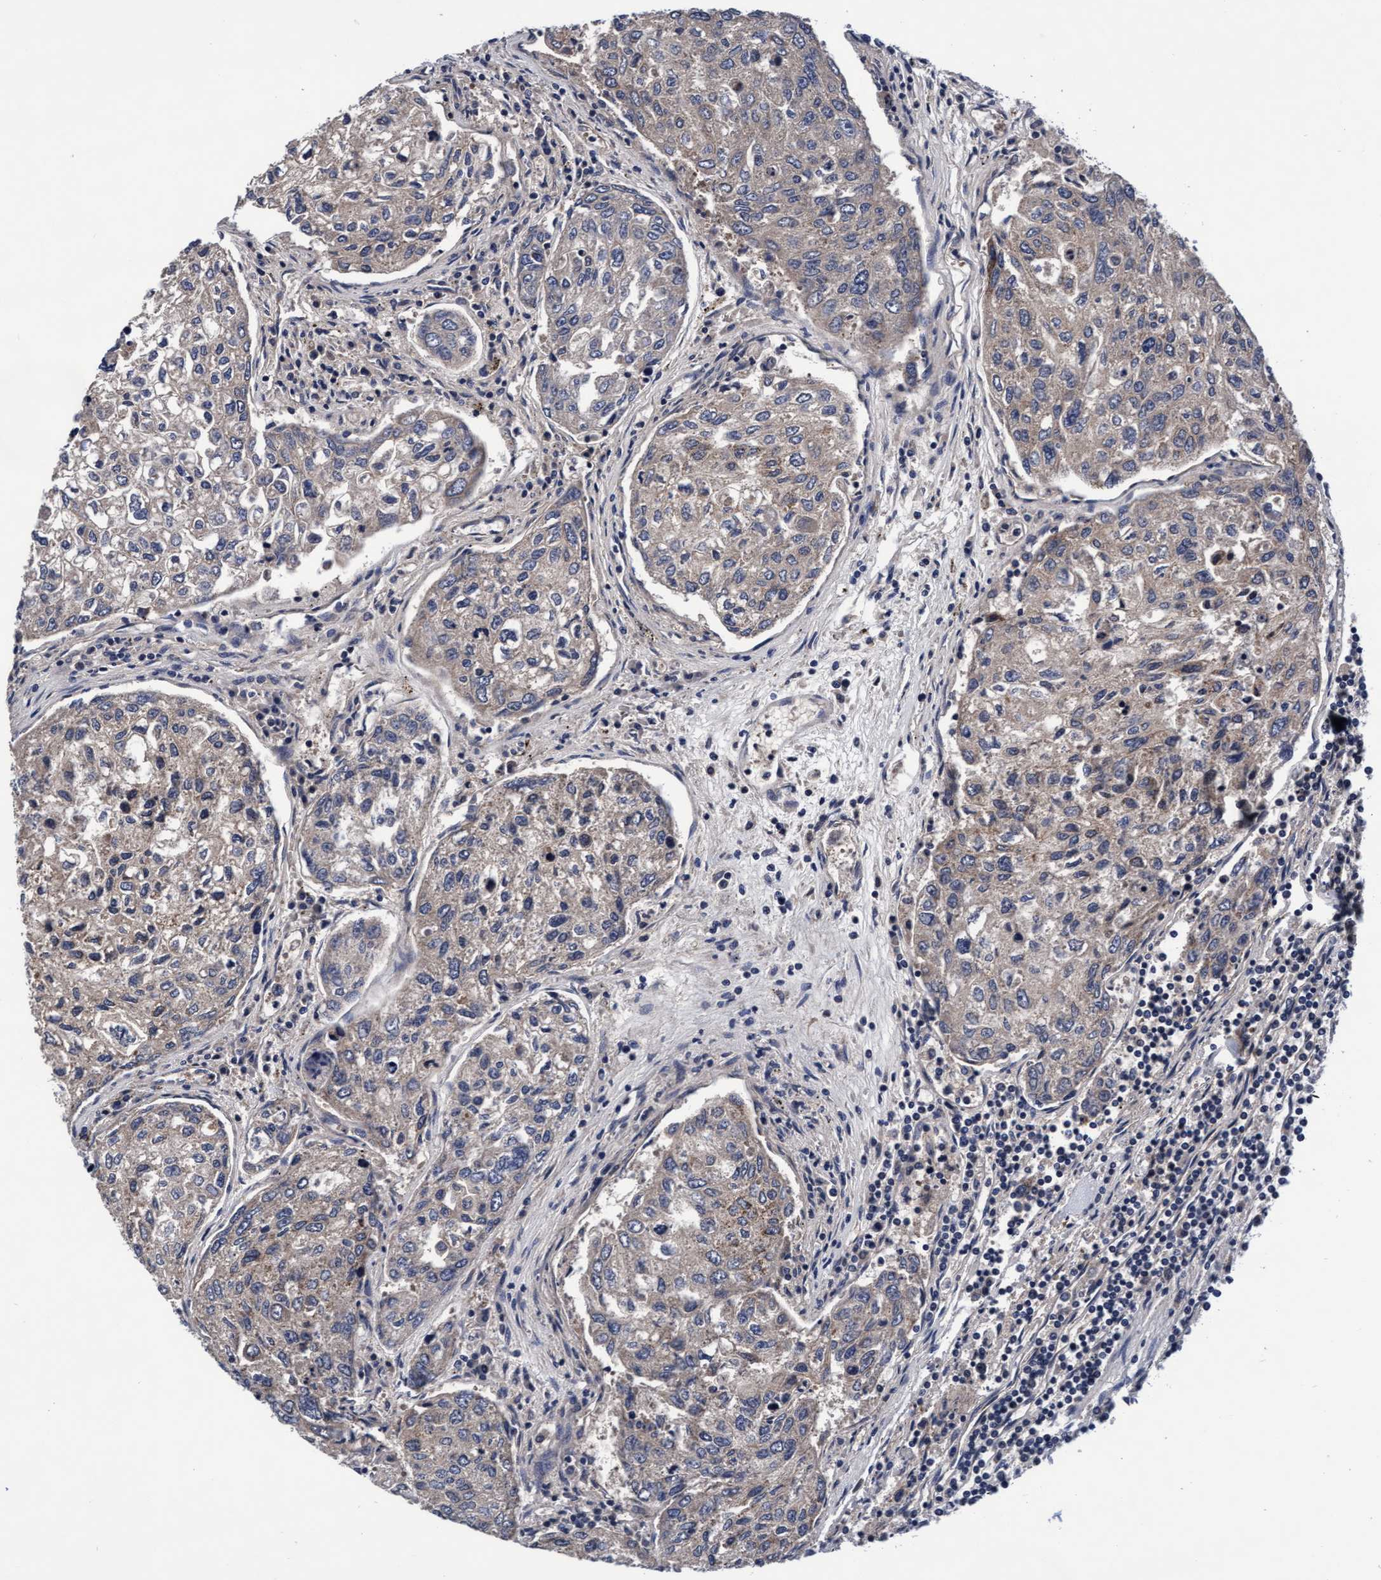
{"staining": {"intensity": "negative", "quantity": "none", "location": "none"}, "tissue": "urothelial cancer", "cell_type": "Tumor cells", "image_type": "cancer", "snomed": [{"axis": "morphology", "description": "Urothelial carcinoma, High grade"}, {"axis": "topography", "description": "Lymph node"}, {"axis": "topography", "description": "Urinary bladder"}], "caption": "High magnification brightfield microscopy of urothelial carcinoma (high-grade) stained with DAB (brown) and counterstained with hematoxylin (blue): tumor cells show no significant staining. (Brightfield microscopy of DAB IHC at high magnification).", "gene": "EFCAB13", "patient": {"sex": "male", "age": 51}}